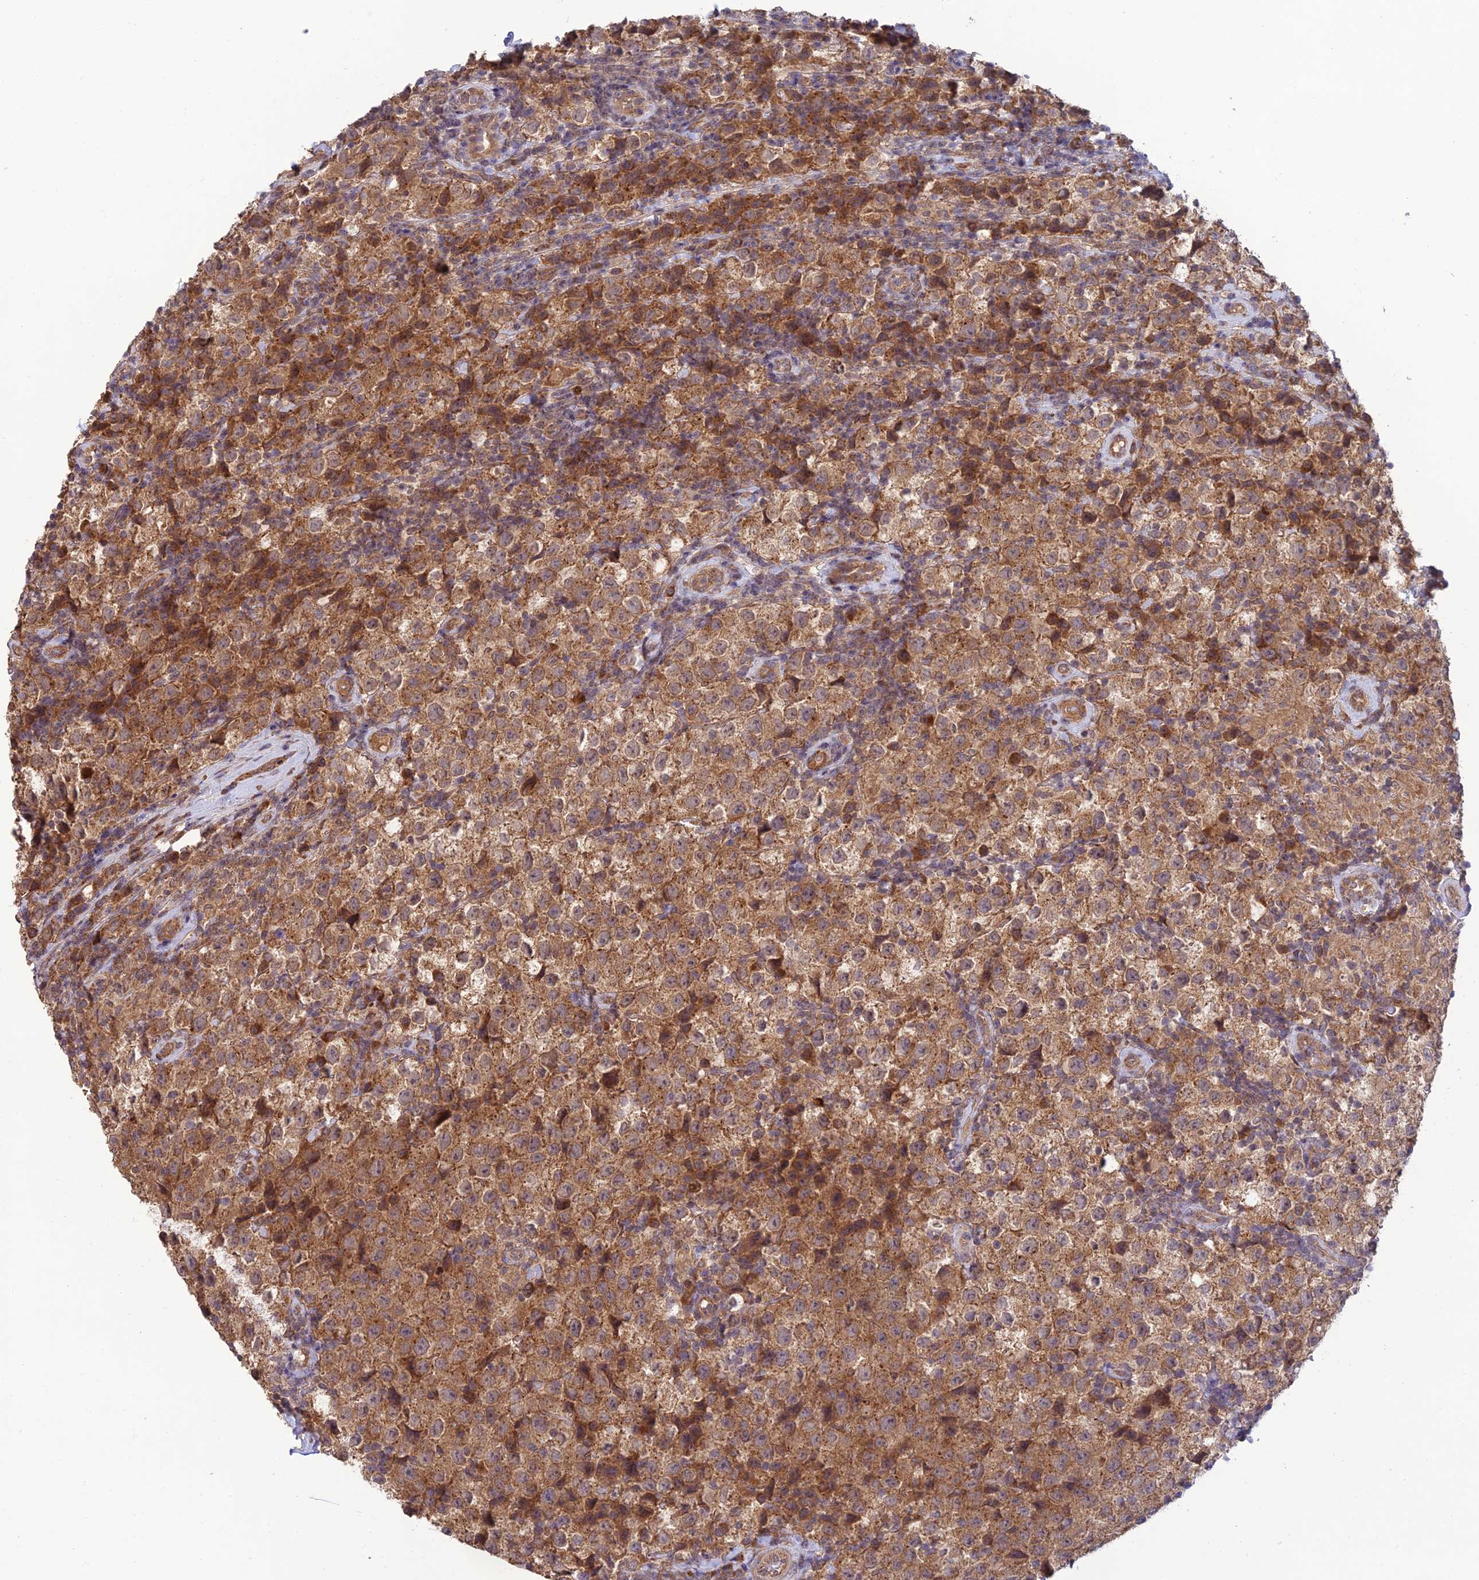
{"staining": {"intensity": "moderate", "quantity": ">75%", "location": "cytoplasmic/membranous"}, "tissue": "testis cancer", "cell_type": "Tumor cells", "image_type": "cancer", "snomed": [{"axis": "morphology", "description": "Seminoma, NOS"}, {"axis": "morphology", "description": "Carcinoma, Embryonal, NOS"}, {"axis": "topography", "description": "Testis"}], "caption": "Immunohistochemical staining of human testis embryonal carcinoma shows medium levels of moderate cytoplasmic/membranous positivity in about >75% of tumor cells.", "gene": "MRNIP", "patient": {"sex": "male", "age": 41}}